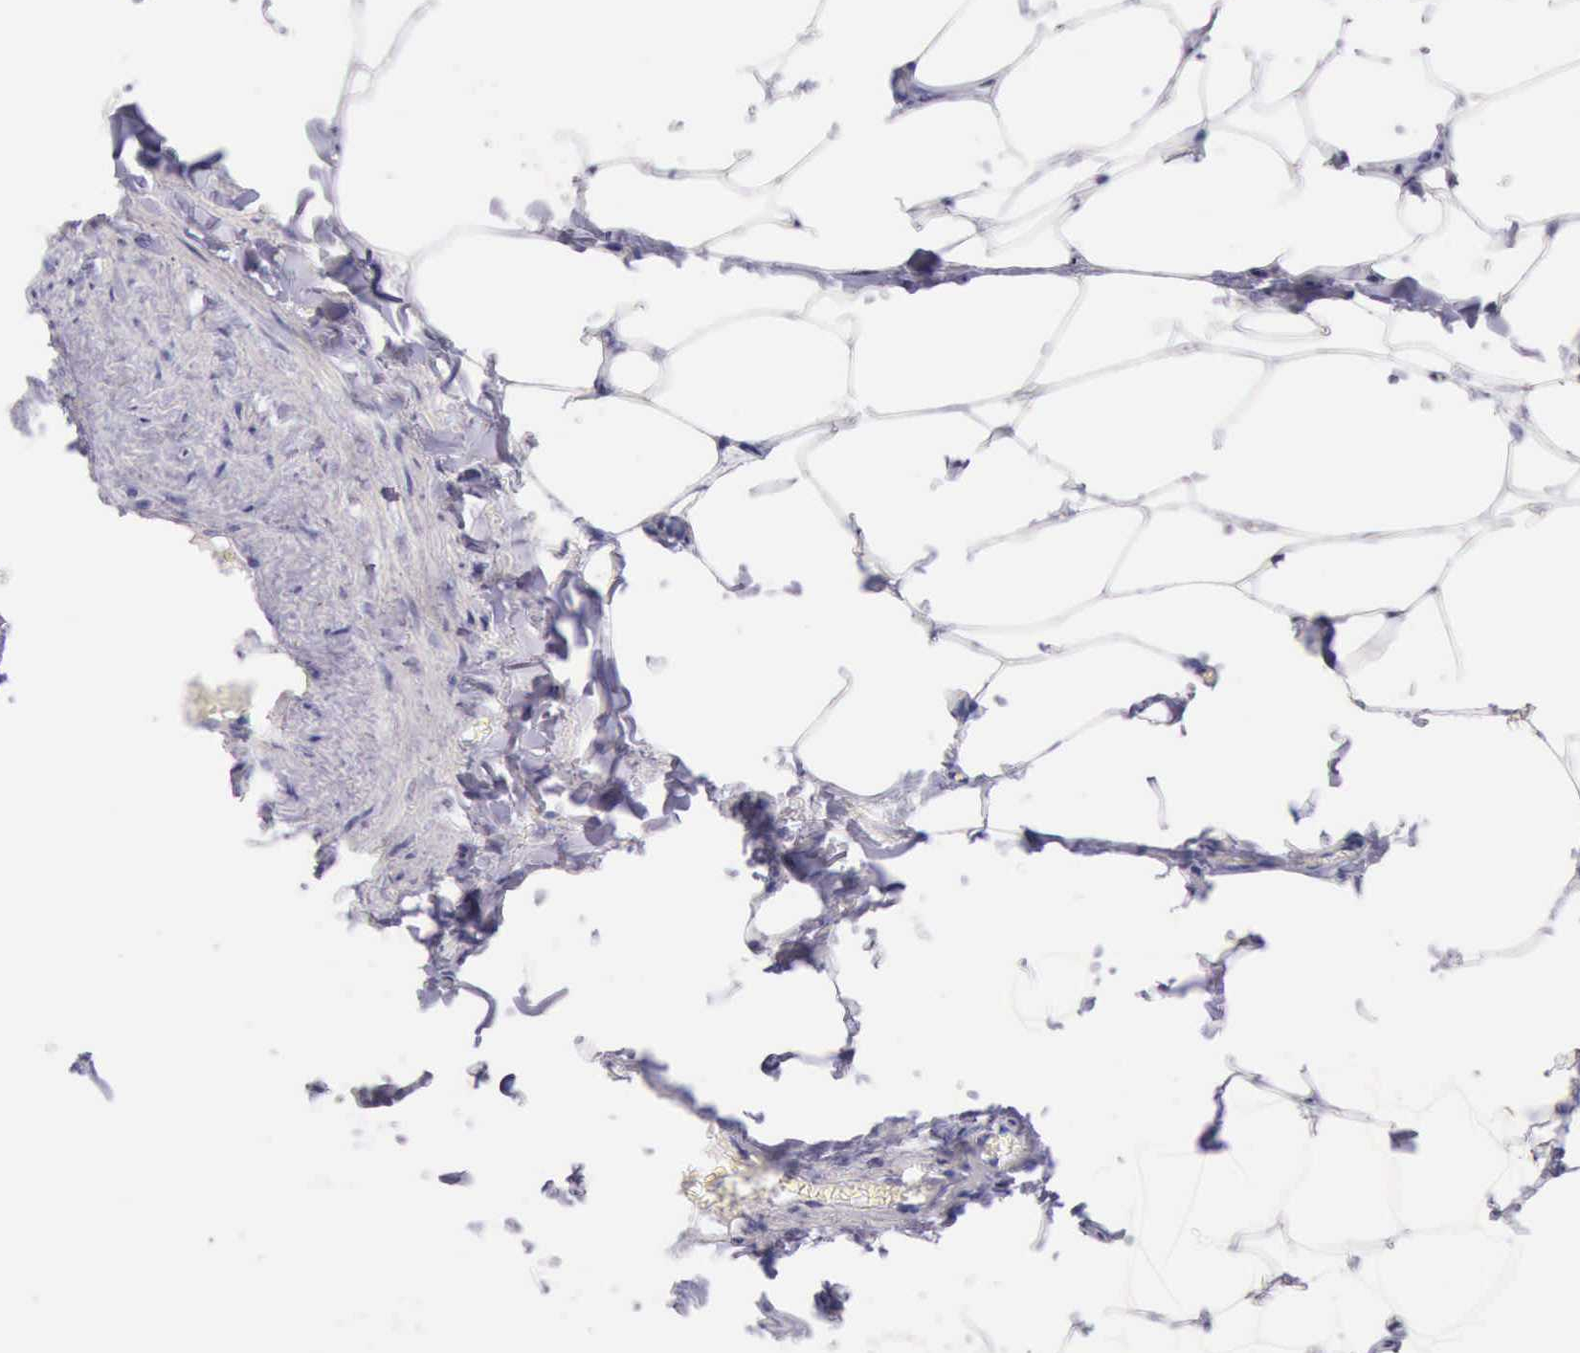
{"staining": {"intensity": "negative", "quantity": "none", "location": "none"}, "tissue": "adipose tissue", "cell_type": "Adipocytes", "image_type": "normal", "snomed": [{"axis": "morphology", "description": "Normal tissue, NOS"}, {"axis": "topography", "description": "Vascular tissue"}], "caption": "Adipocytes are negative for brown protein staining in unremarkable adipose tissue. (DAB (3,3'-diaminobenzidine) immunohistochemistry (IHC) with hematoxylin counter stain).", "gene": "LRFN5", "patient": {"sex": "male", "age": 41}}